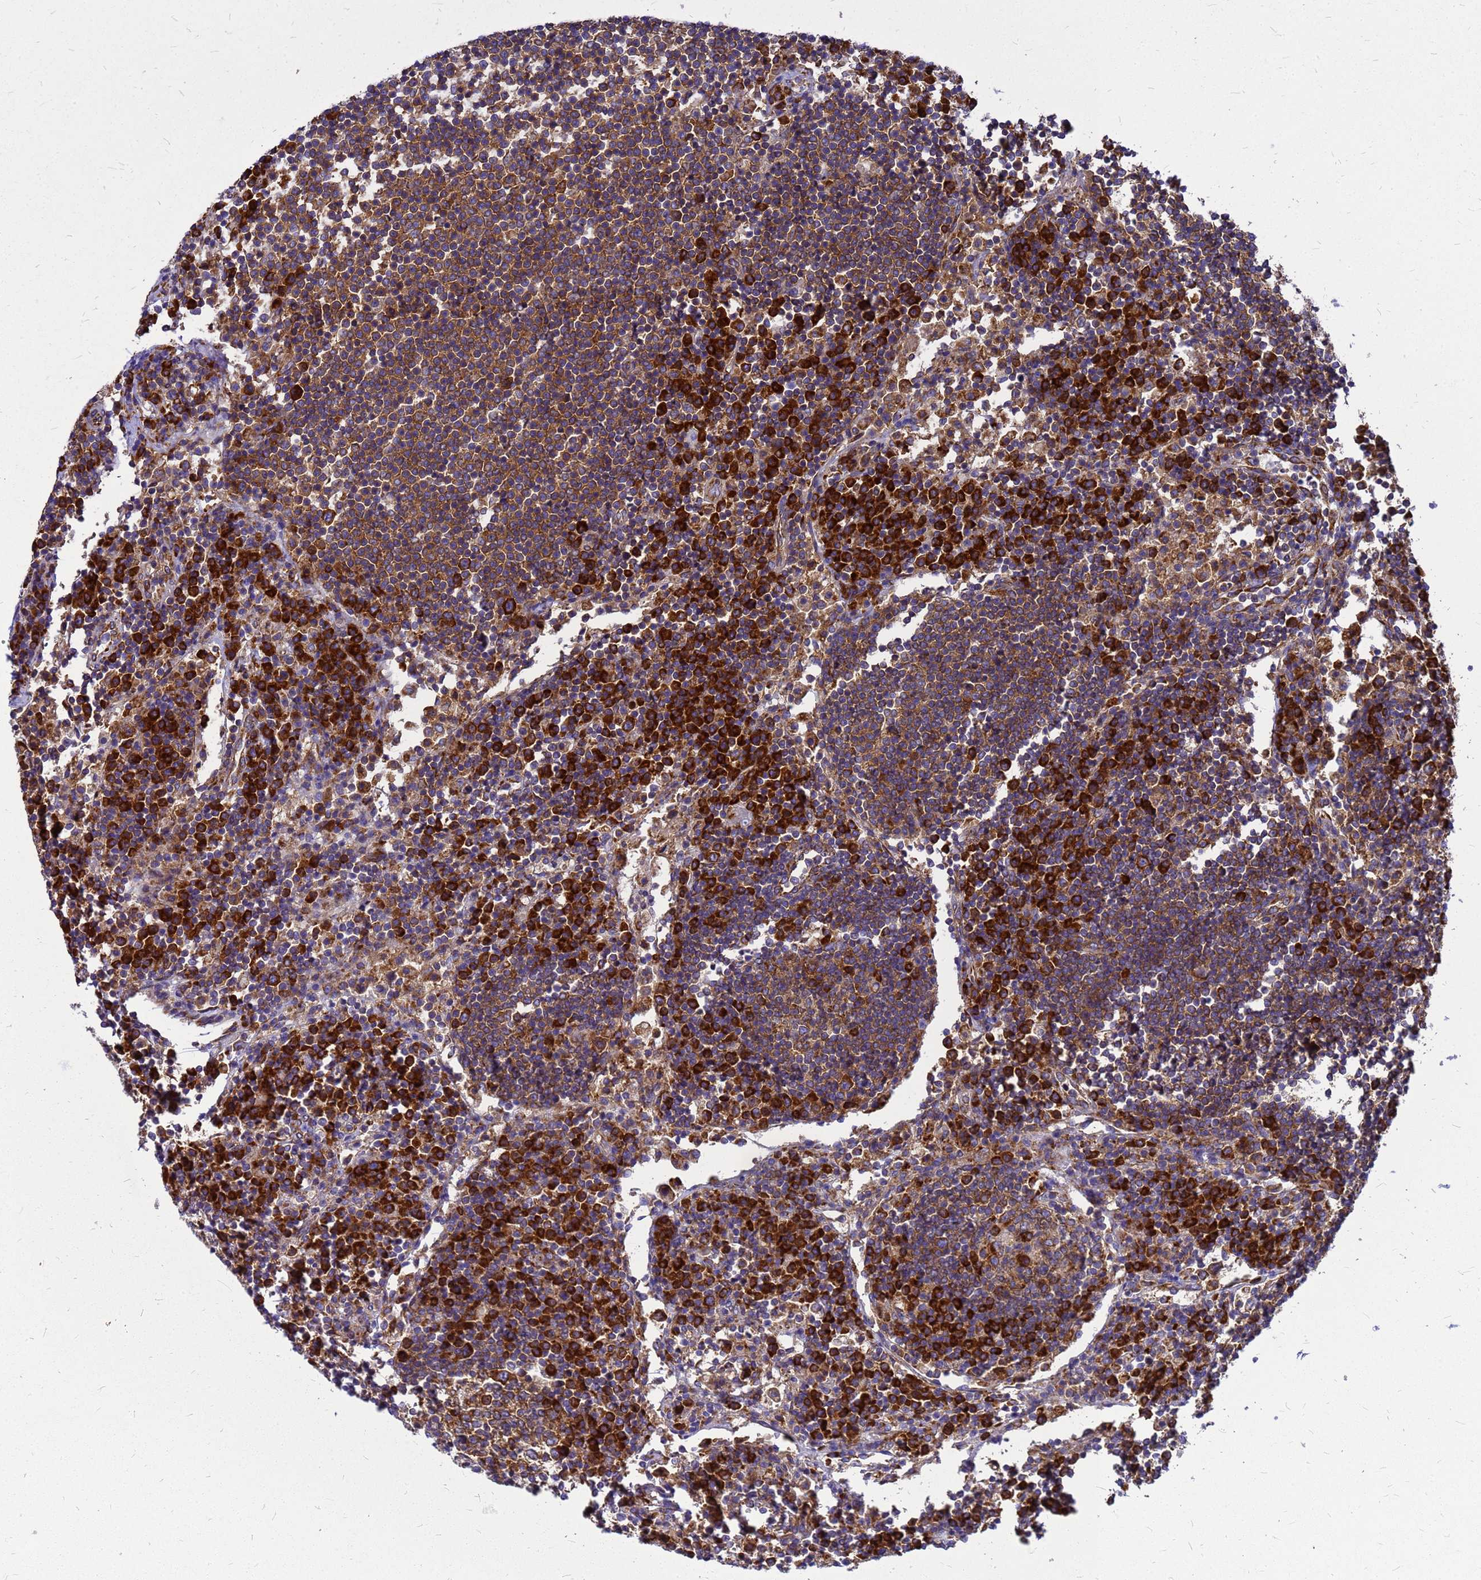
{"staining": {"intensity": "strong", "quantity": ">75%", "location": "cytoplasmic/membranous"}, "tissue": "lymph node", "cell_type": "Germinal center cells", "image_type": "normal", "snomed": [{"axis": "morphology", "description": "Normal tissue, NOS"}, {"axis": "topography", "description": "Lymph node"}], "caption": "Benign lymph node exhibits strong cytoplasmic/membranous expression in about >75% of germinal center cells, visualized by immunohistochemistry. The staining is performed using DAB brown chromogen to label protein expression. The nuclei are counter-stained blue using hematoxylin.", "gene": "EEF1D", "patient": {"sex": "female", "age": 53}}